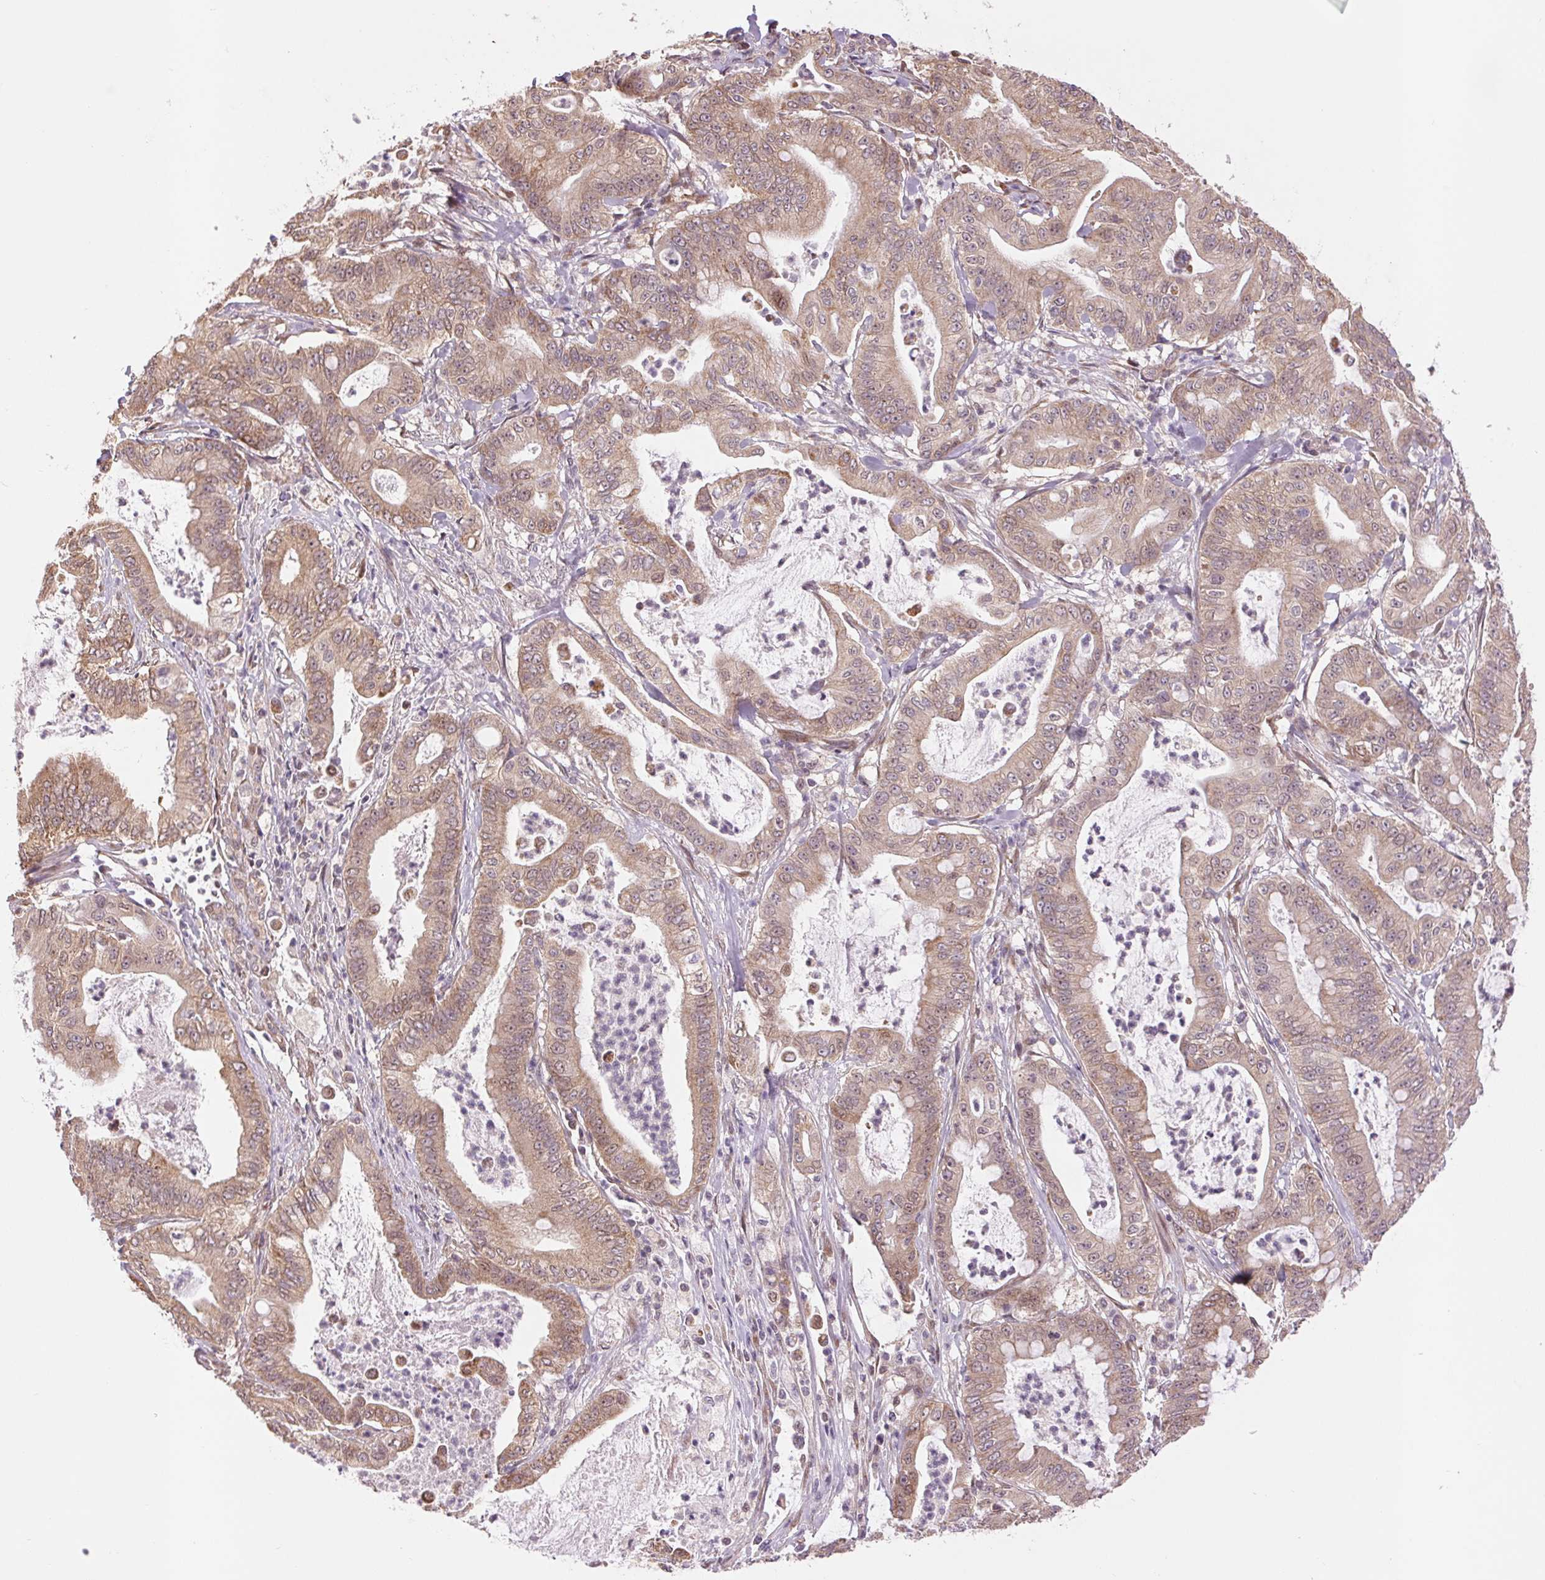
{"staining": {"intensity": "weak", "quantity": ">75%", "location": "cytoplasmic/membranous"}, "tissue": "pancreatic cancer", "cell_type": "Tumor cells", "image_type": "cancer", "snomed": [{"axis": "morphology", "description": "Adenocarcinoma, NOS"}, {"axis": "topography", "description": "Pancreas"}], "caption": "Immunohistochemistry micrograph of human pancreatic cancer (adenocarcinoma) stained for a protein (brown), which shows low levels of weak cytoplasmic/membranous positivity in approximately >75% of tumor cells.", "gene": "BTF3L4", "patient": {"sex": "male", "age": 71}}